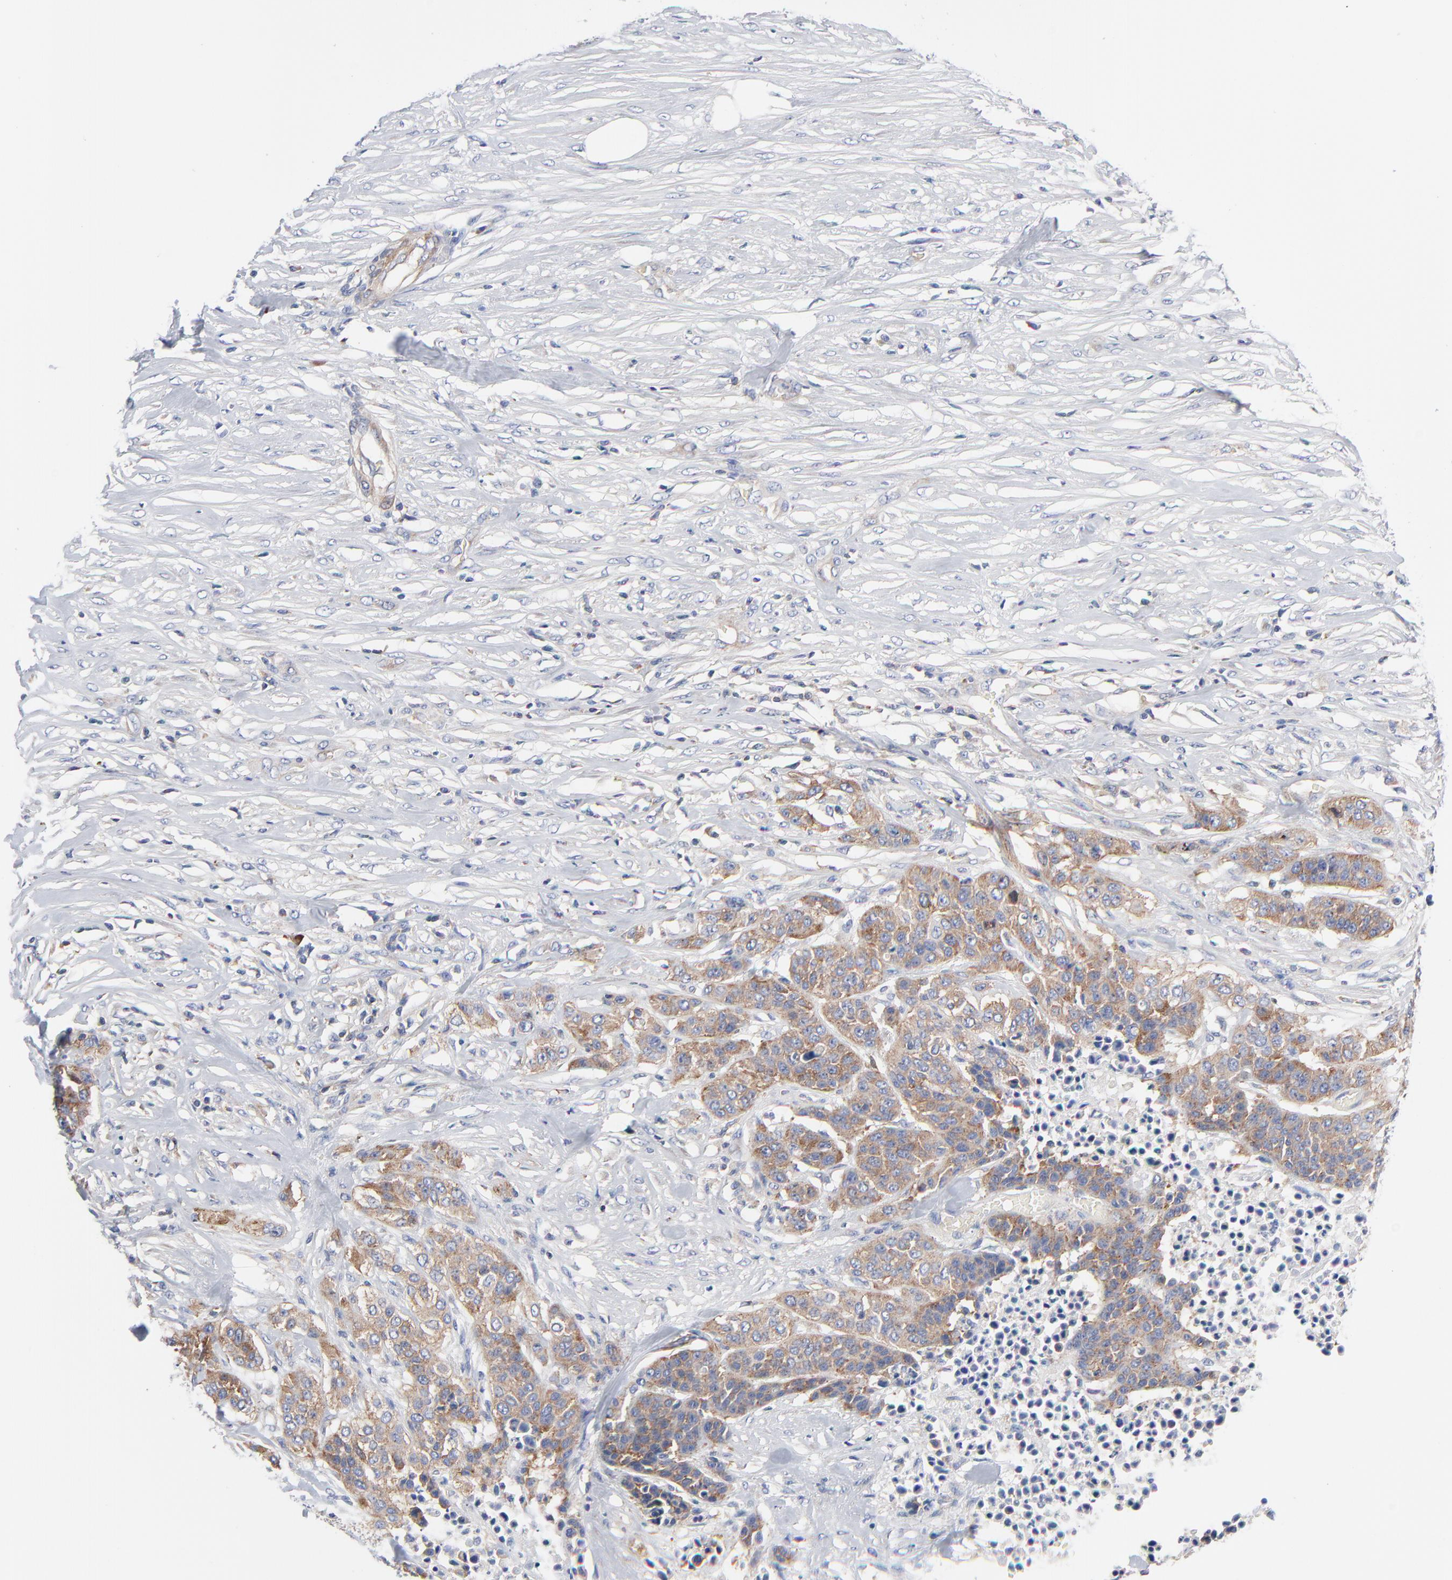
{"staining": {"intensity": "moderate", "quantity": ">75%", "location": "cytoplasmic/membranous"}, "tissue": "urothelial cancer", "cell_type": "Tumor cells", "image_type": "cancer", "snomed": [{"axis": "morphology", "description": "Urothelial carcinoma, High grade"}, {"axis": "topography", "description": "Urinary bladder"}], "caption": "An image of human high-grade urothelial carcinoma stained for a protein demonstrates moderate cytoplasmic/membranous brown staining in tumor cells. The staining is performed using DAB (3,3'-diaminobenzidine) brown chromogen to label protein expression. The nuclei are counter-stained blue using hematoxylin.", "gene": "CD2AP", "patient": {"sex": "male", "age": 74}}